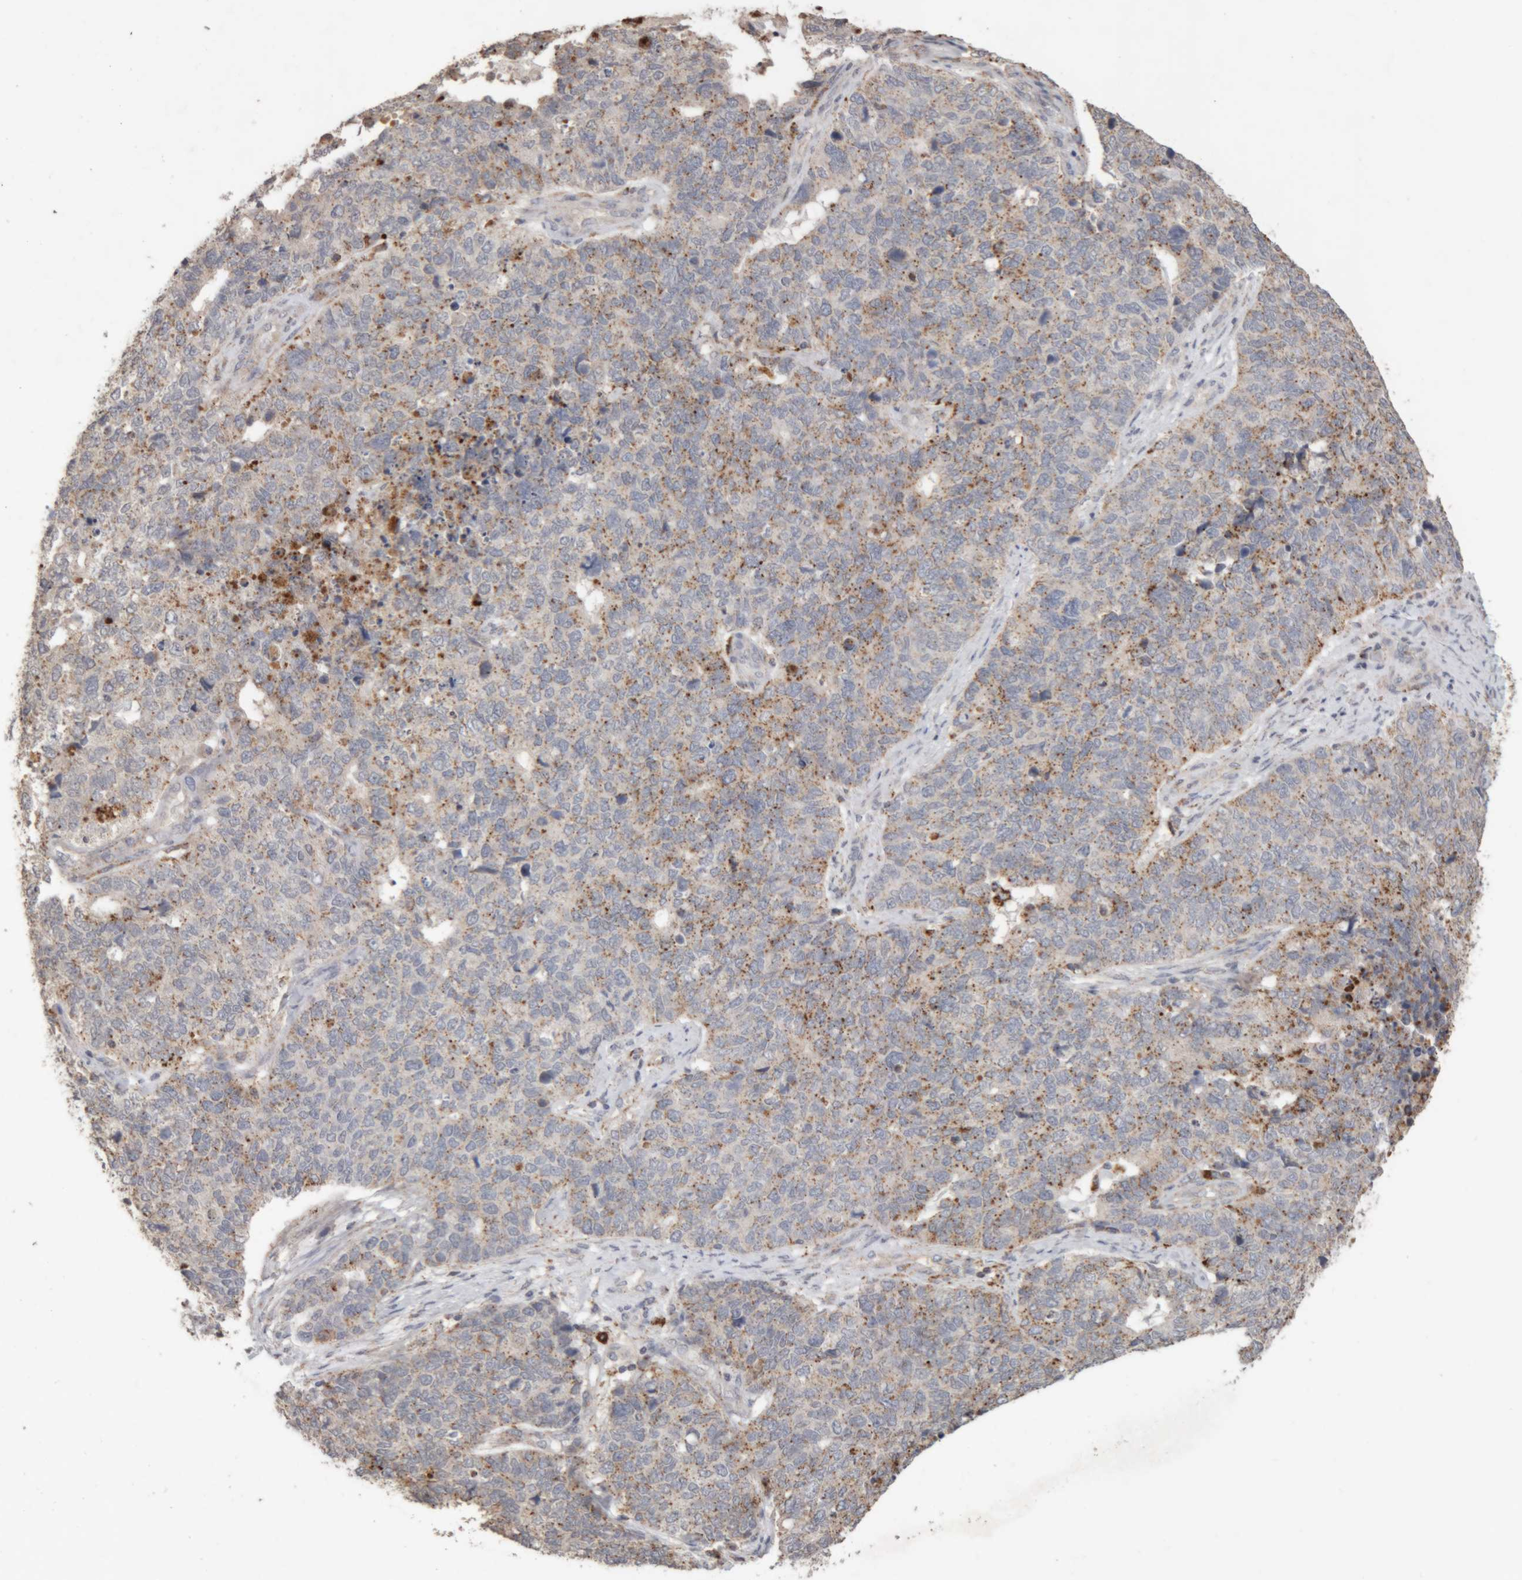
{"staining": {"intensity": "moderate", "quantity": ">75%", "location": "cytoplasmic/membranous"}, "tissue": "cervical cancer", "cell_type": "Tumor cells", "image_type": "cancer", "snomed": [{"axis": "morphology", "description": "Squamous cell carcinoma, NOS"}, {"axis": "topography", "description": "Cervix"}], "caption": "The histopathology image shows staining of squamous cell carcinoma (cervical), revealing moderate cytoplasmic/membranous protein positivity (brown color) within tumor cells.", "gene": "ARSA", "patient": {"sex": "female", "age": 63}}